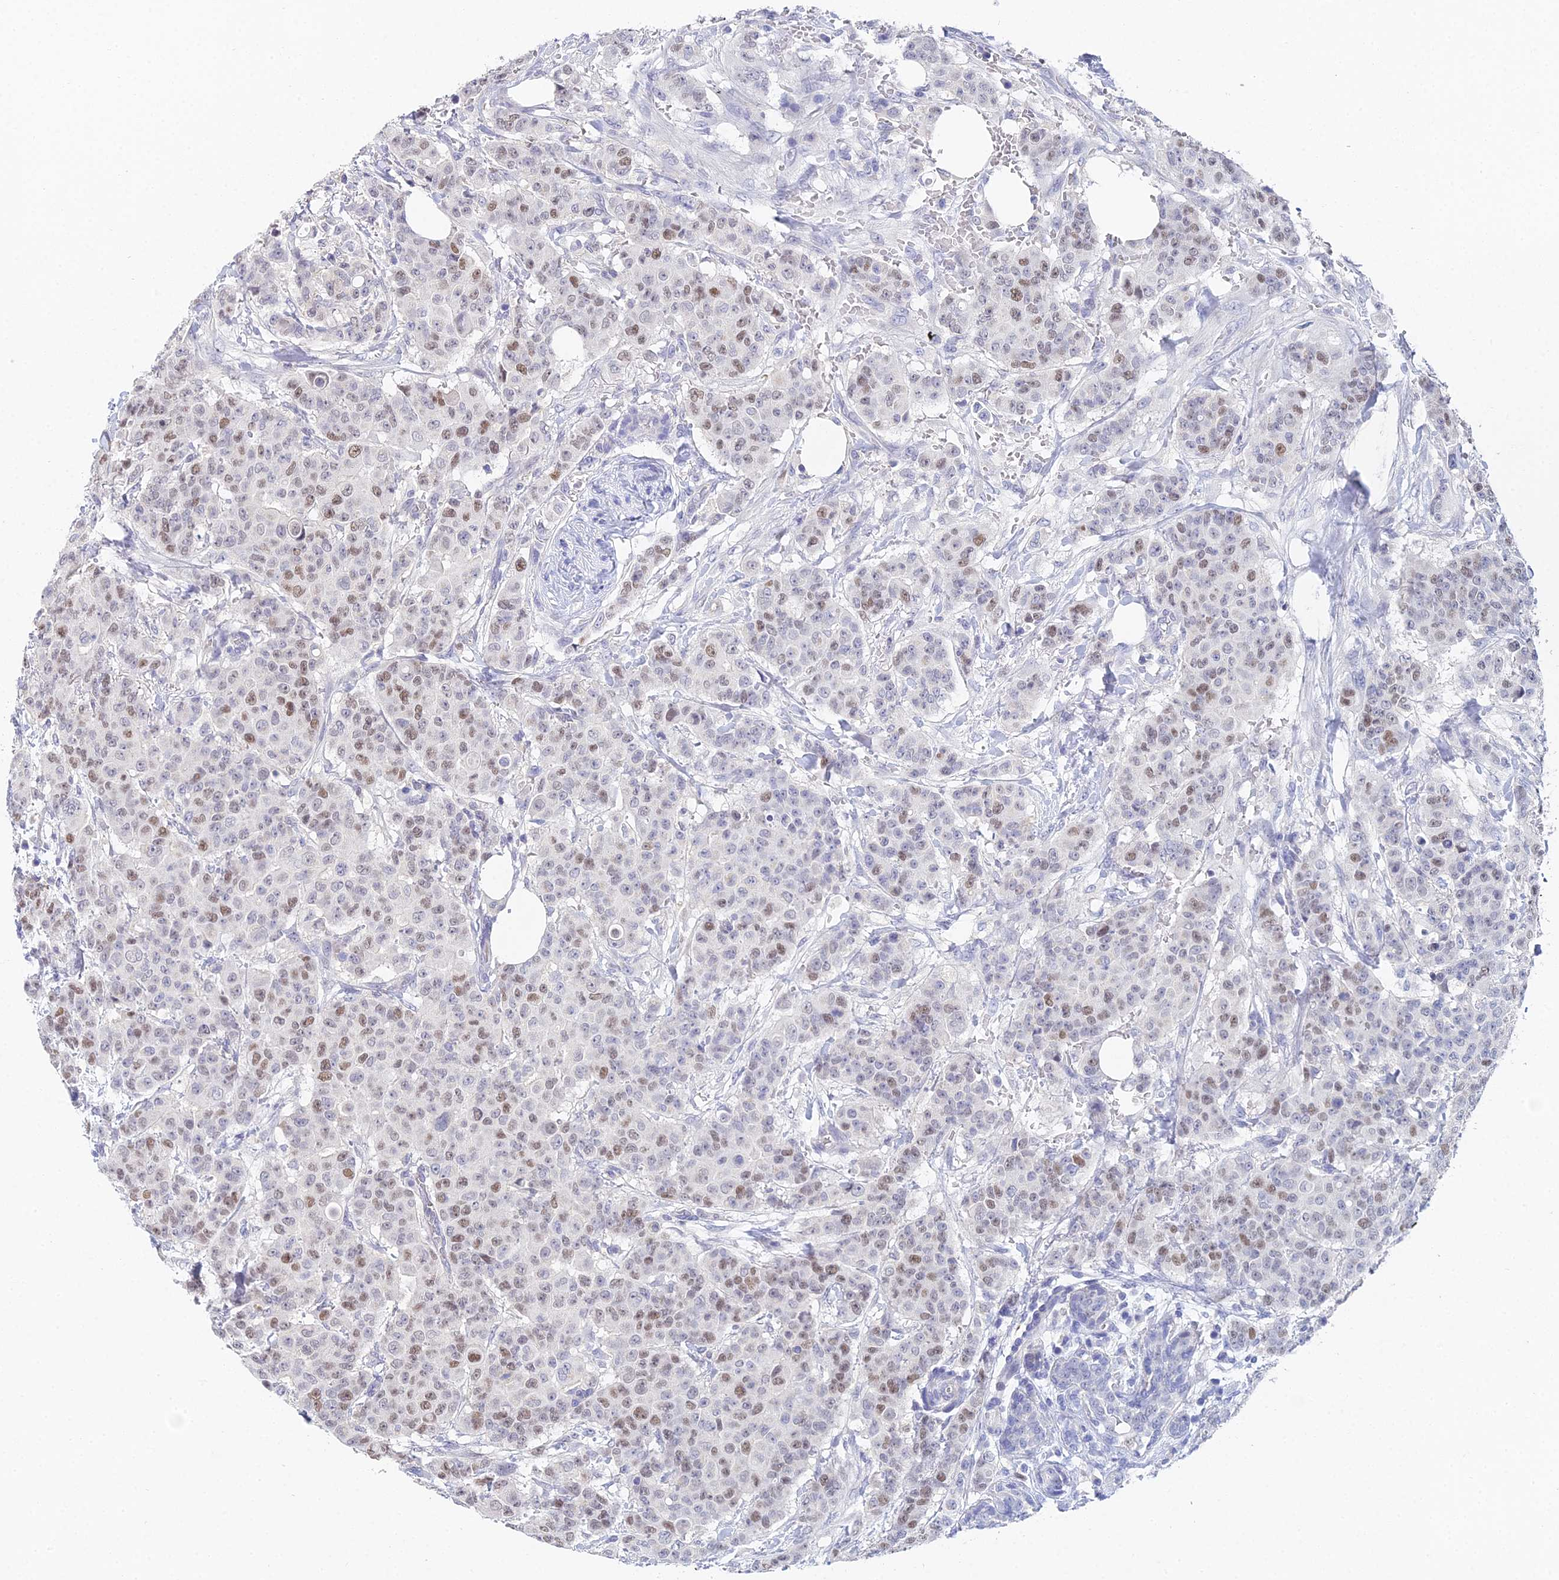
{"staining": {"intensity": "moderate", "quantity": "25%-75%", "location": "nuclear"}, "tissue": "breast cancer", "cell_type": "Tumor cells", "image_type": "cancer", "snomed": [{"axis": "morphology", "description": "Duct carcinoma"}, {"axis": "topography", "description": "Breast"}], "caption": "Immunohistochemistry (IHC) (DAB) staining of human intraductal carcinoma (breast) reveals moderate nuclear protein expression in about 25%-75% of tumor cells. The protein is stained brown, and the nuclei are stained in blue (DAB IHC with brightfield microscopy, high magnification).", "gene": "MCM2", "patient": {"sex": "female", "age": 40}}